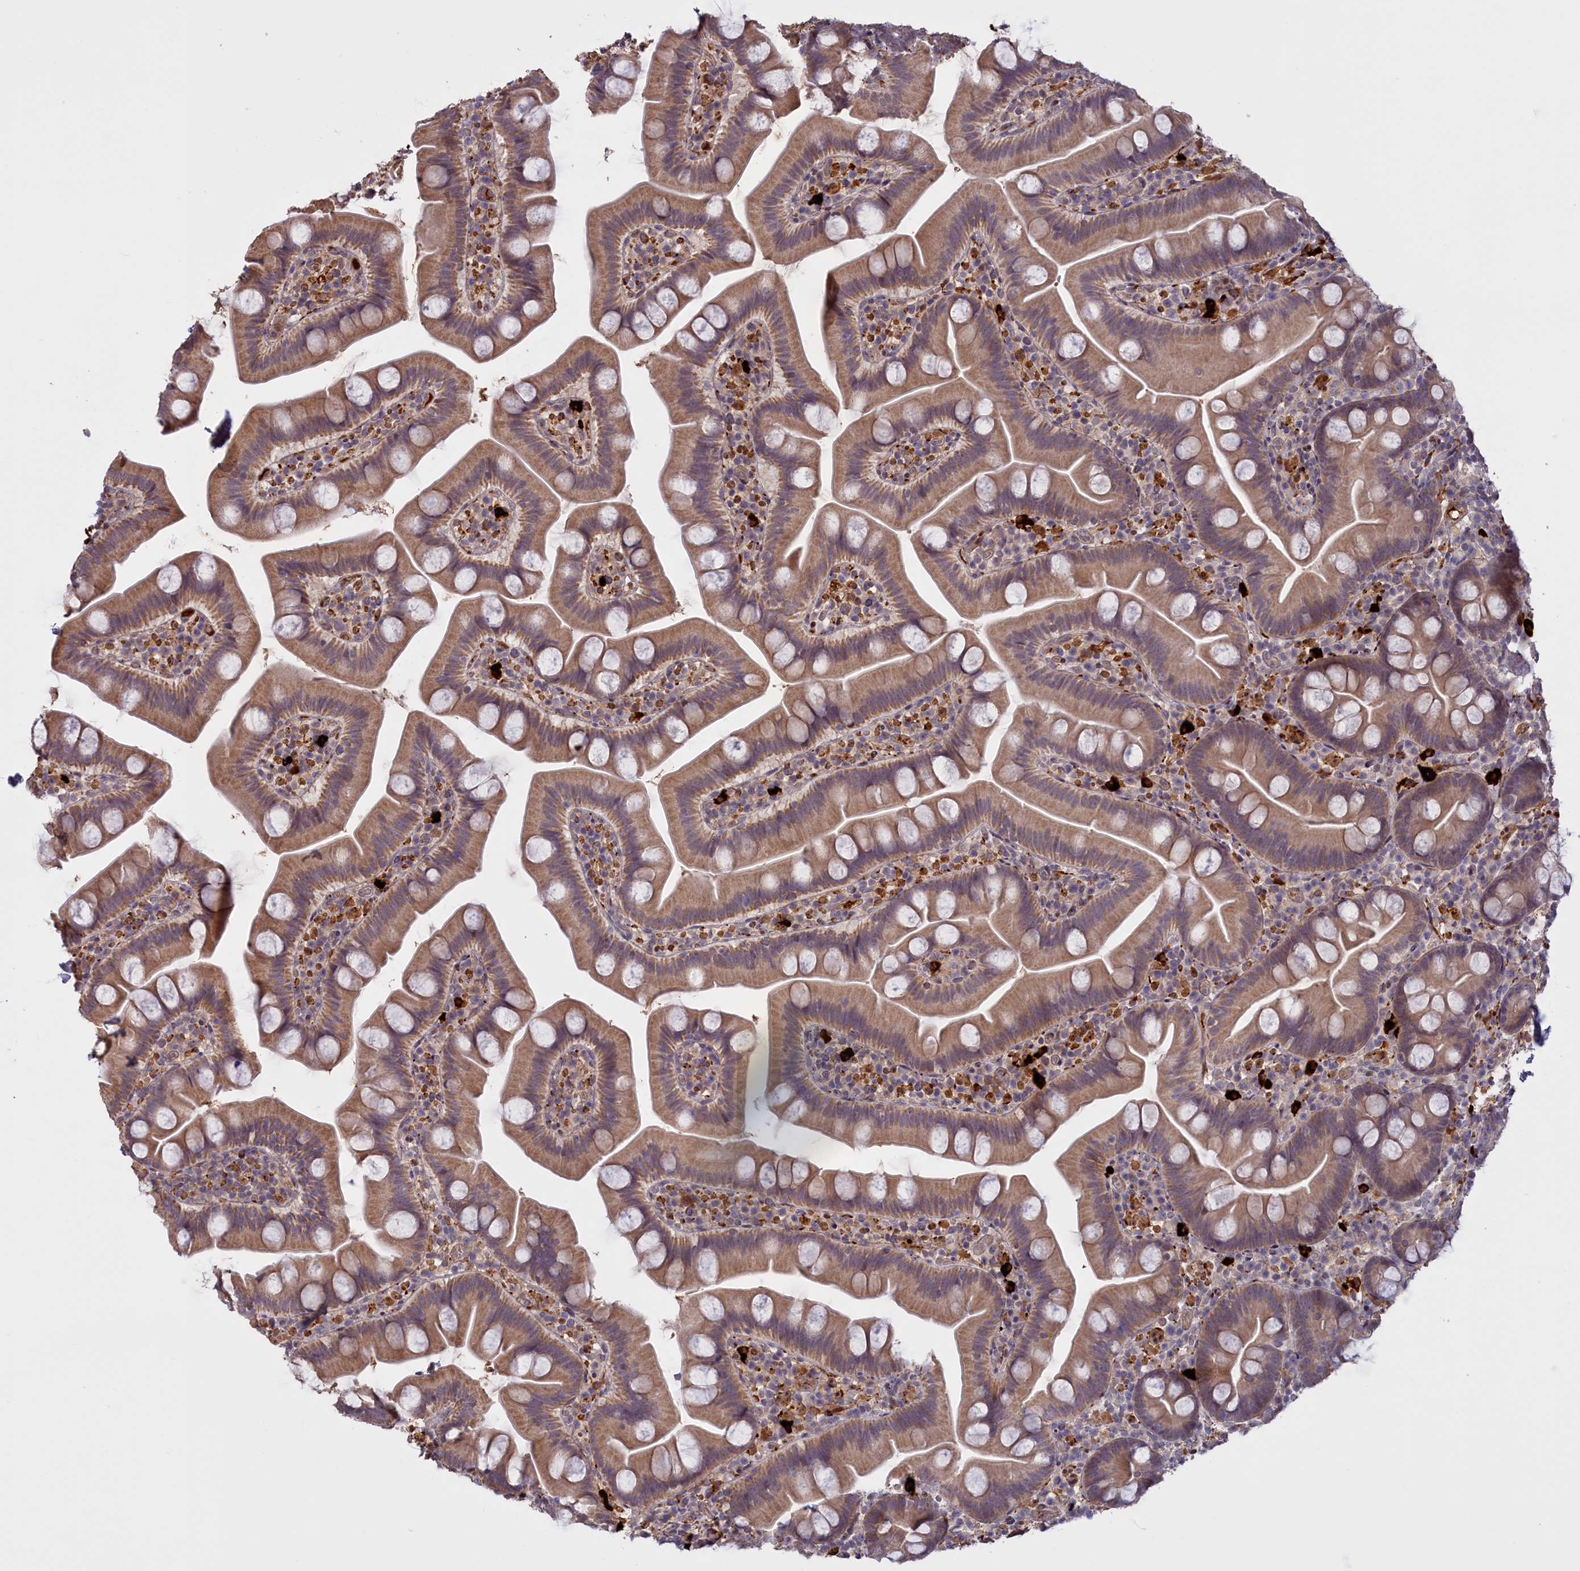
{"staining": {"intensity": "moderate", "quantity": ">75%", "location": "cytoplasmic/membranous"}, "tissue": "small intestine", "cell_type": "Glandular cells", "image_type": "normal", "snomed": [{"axis": "morphology", "description": "Normal tissue, NOS"}, {"axis": "topography", "description": "Small intestine"}], "caption": "The image displays staining of unremarkable small intestine, revealing moderate cytoplasmic/membranous protein positivity (brown color) within glandular cells.", "gene": "RRAD", "patient": {"sex": "female", "age": 68}}